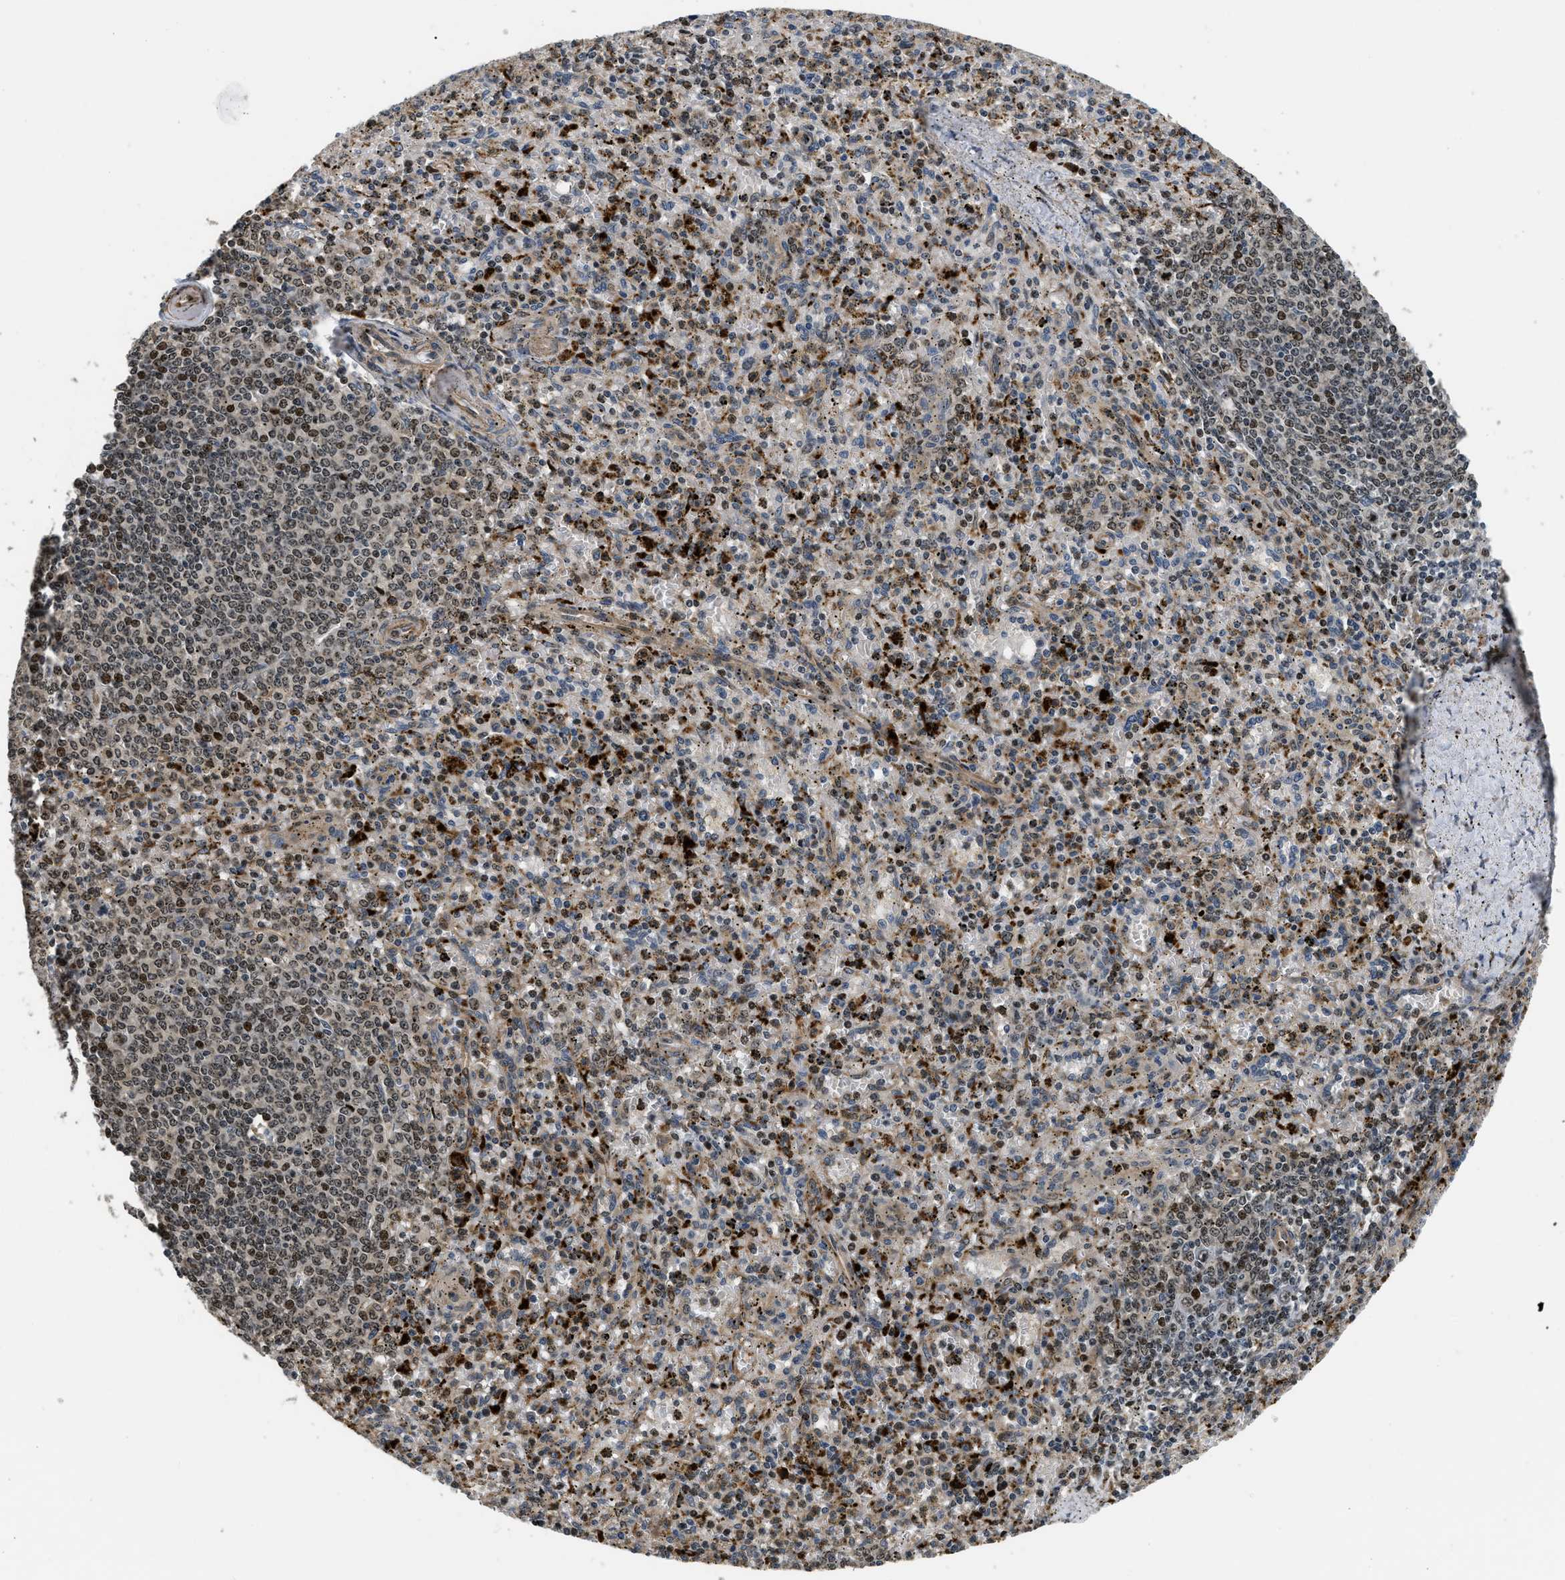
{"staining": {"intensity": "moderate", "quantity": ">75%", "location": "cytoplasmic/membranous"}, "tissue": "spleen", "cell_type": "Cells in red pulp", "image_type": "normal", "snomed": [{"axis": "morphology", "description": "Normal tissue, NOS"}, {"axis": "topography", "description": "Spleen"}], "caption": "Protein expression analysis of normal spleen demonstrates moderate cytoplasmic/membranous expression in approximately >75% of cells in red pulp.", "gene": "LTA4H", "patient": {"sex": "male", "age": 72}}